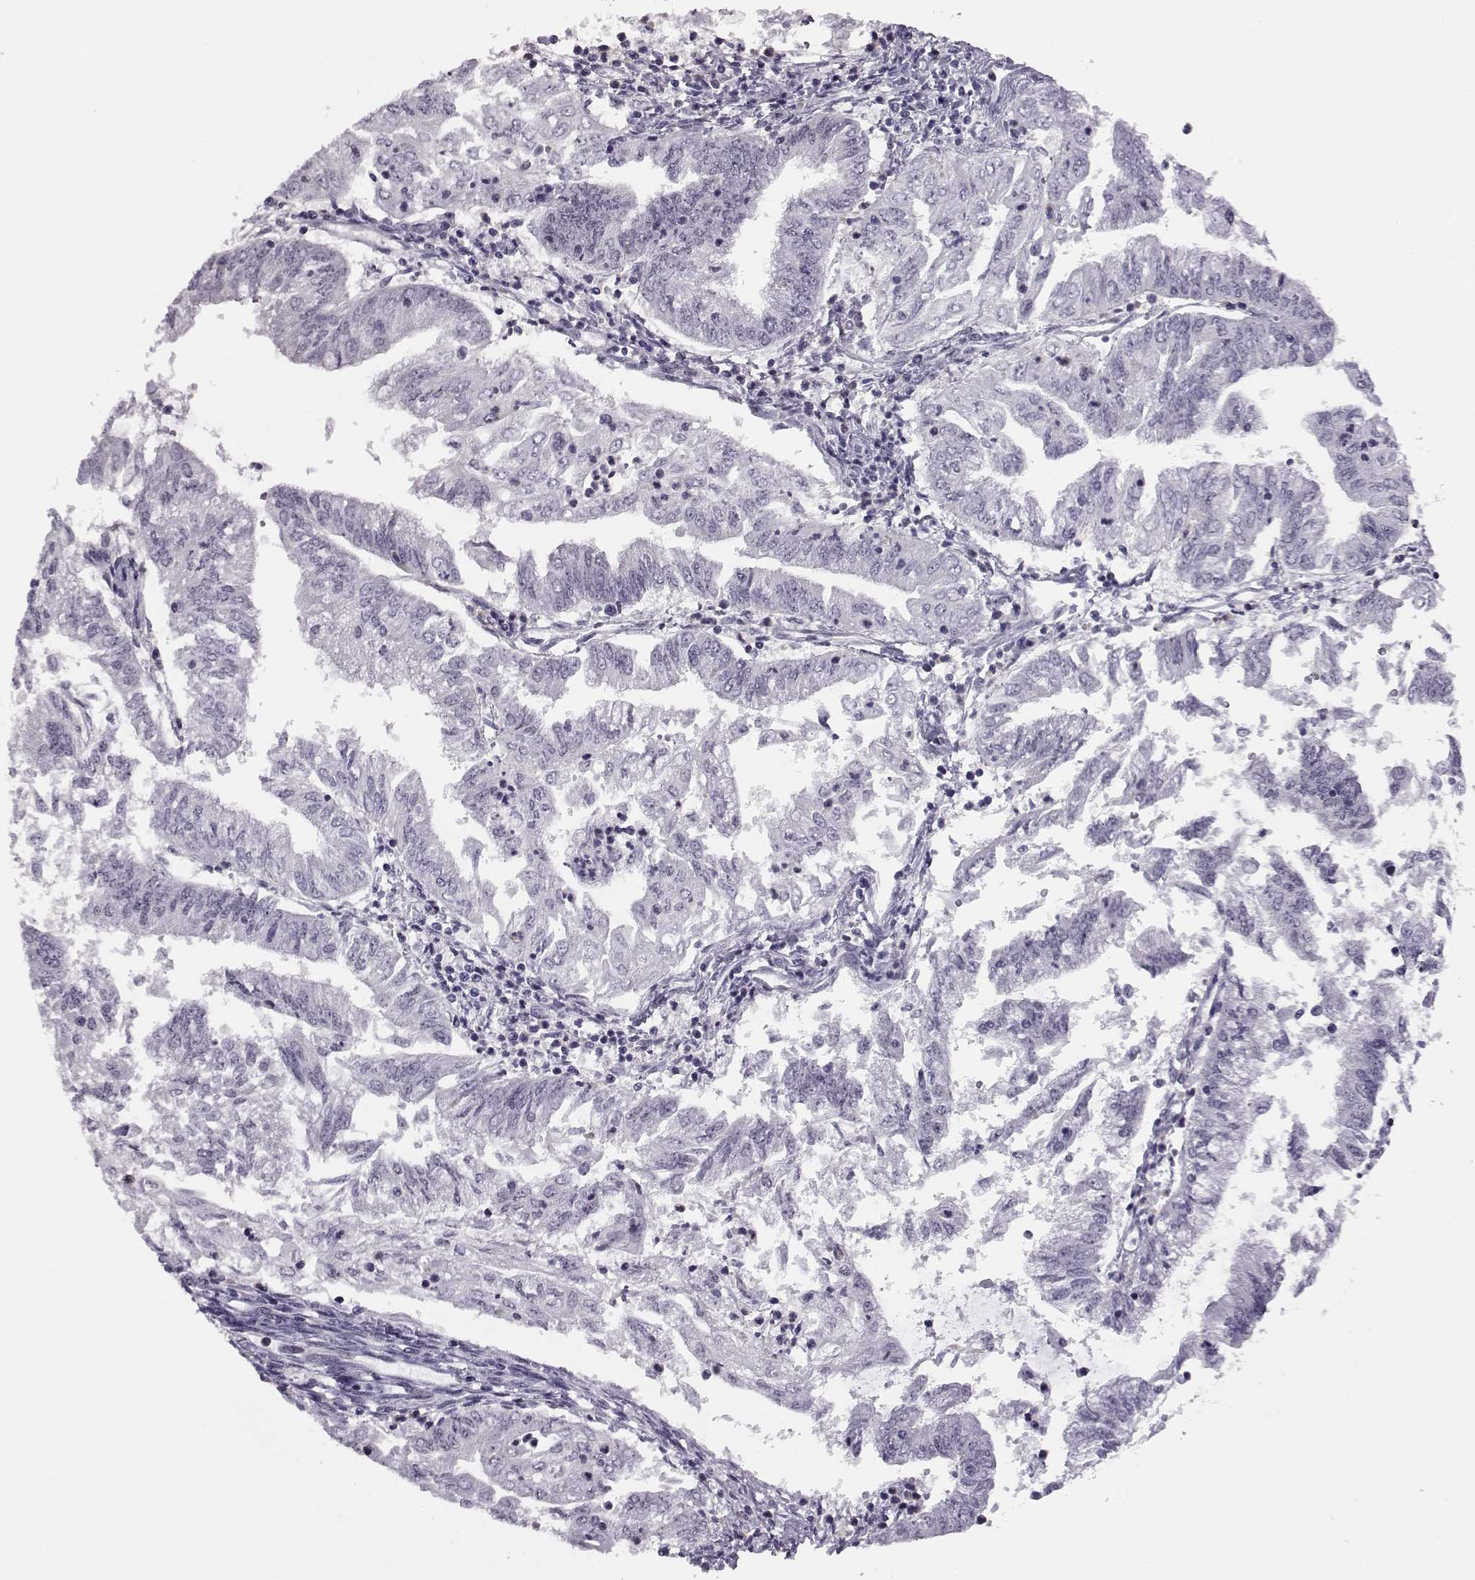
{"staining": {"intensity": "negative", "quantity": "none", "location": "none"}, "tissue": "endometrial cancer", "cell_type": "Tumor cells", "image_type": "cancer", "snomed": [{"axis": "morphology", "description": "Adenocarcinoma, NOS"}, {"axis": "topography", "description": "Endometrium"}], "caption": "A photomicrograph of adenocarcinoma (endometrial) stained for a protein exhibits no brown staining in tumor cells.", "gene": "ADGRG2", "patient": {"sex": "female", "age": 55}}